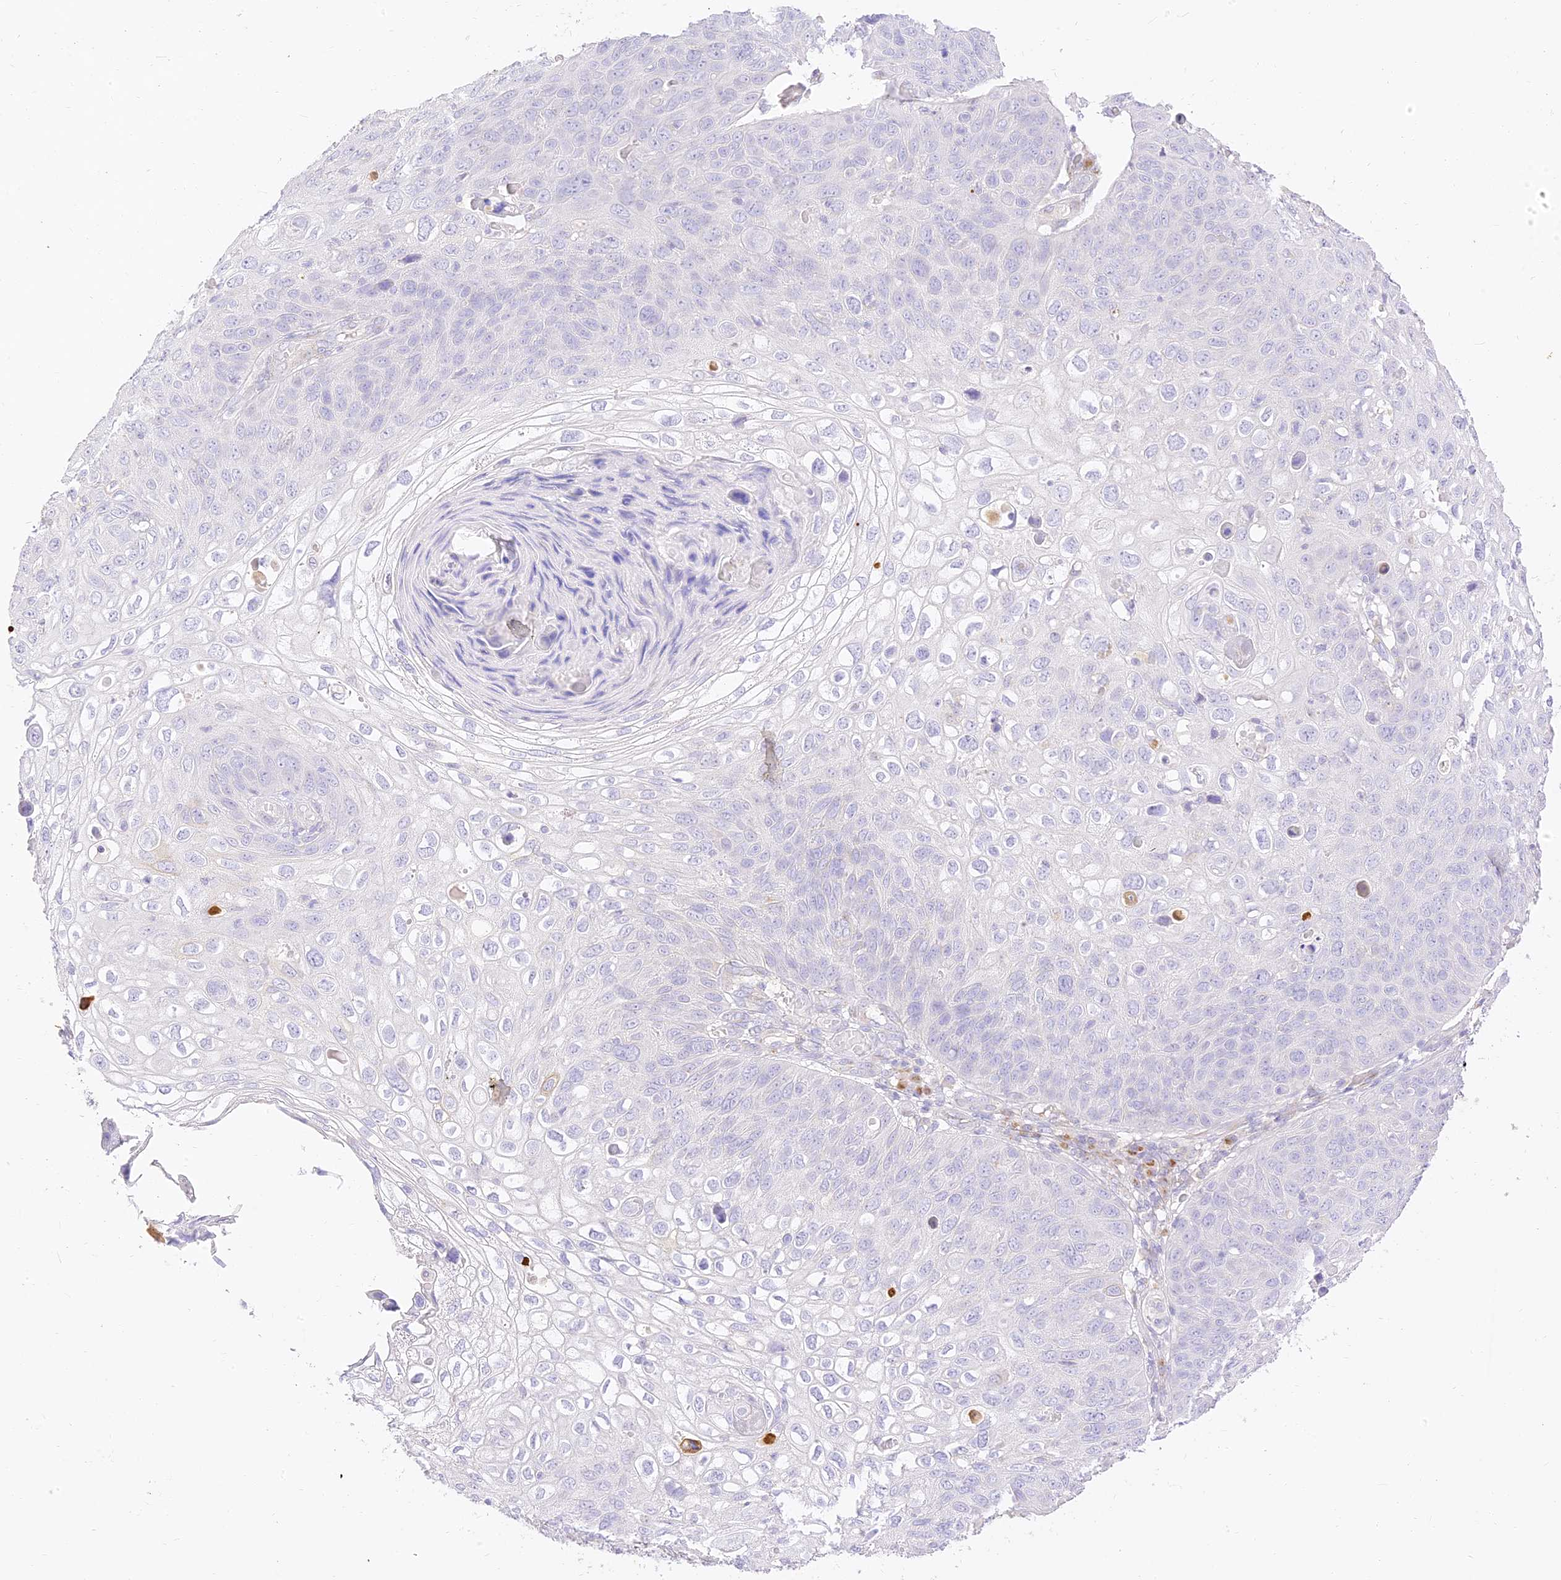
{"staining": {"intensity": "negative", "quantity": "none", "location": "none"}, "tissue": "skin cancer", "cell_type": "Tumor cells", "image_type": "cancer", "snomed": [{"axis": "morphology", "description": "Squamous cell carcinoma, NOS"}, {"axis": "topography", "description": "Skin"}], "caption": "This is an IHC photomicrograph of human skin cancer (squamous cell carcinoma). There is no staining in tumor cells.", "gene": "SEC13", "patient": {"sex": "female", "age": 90}}